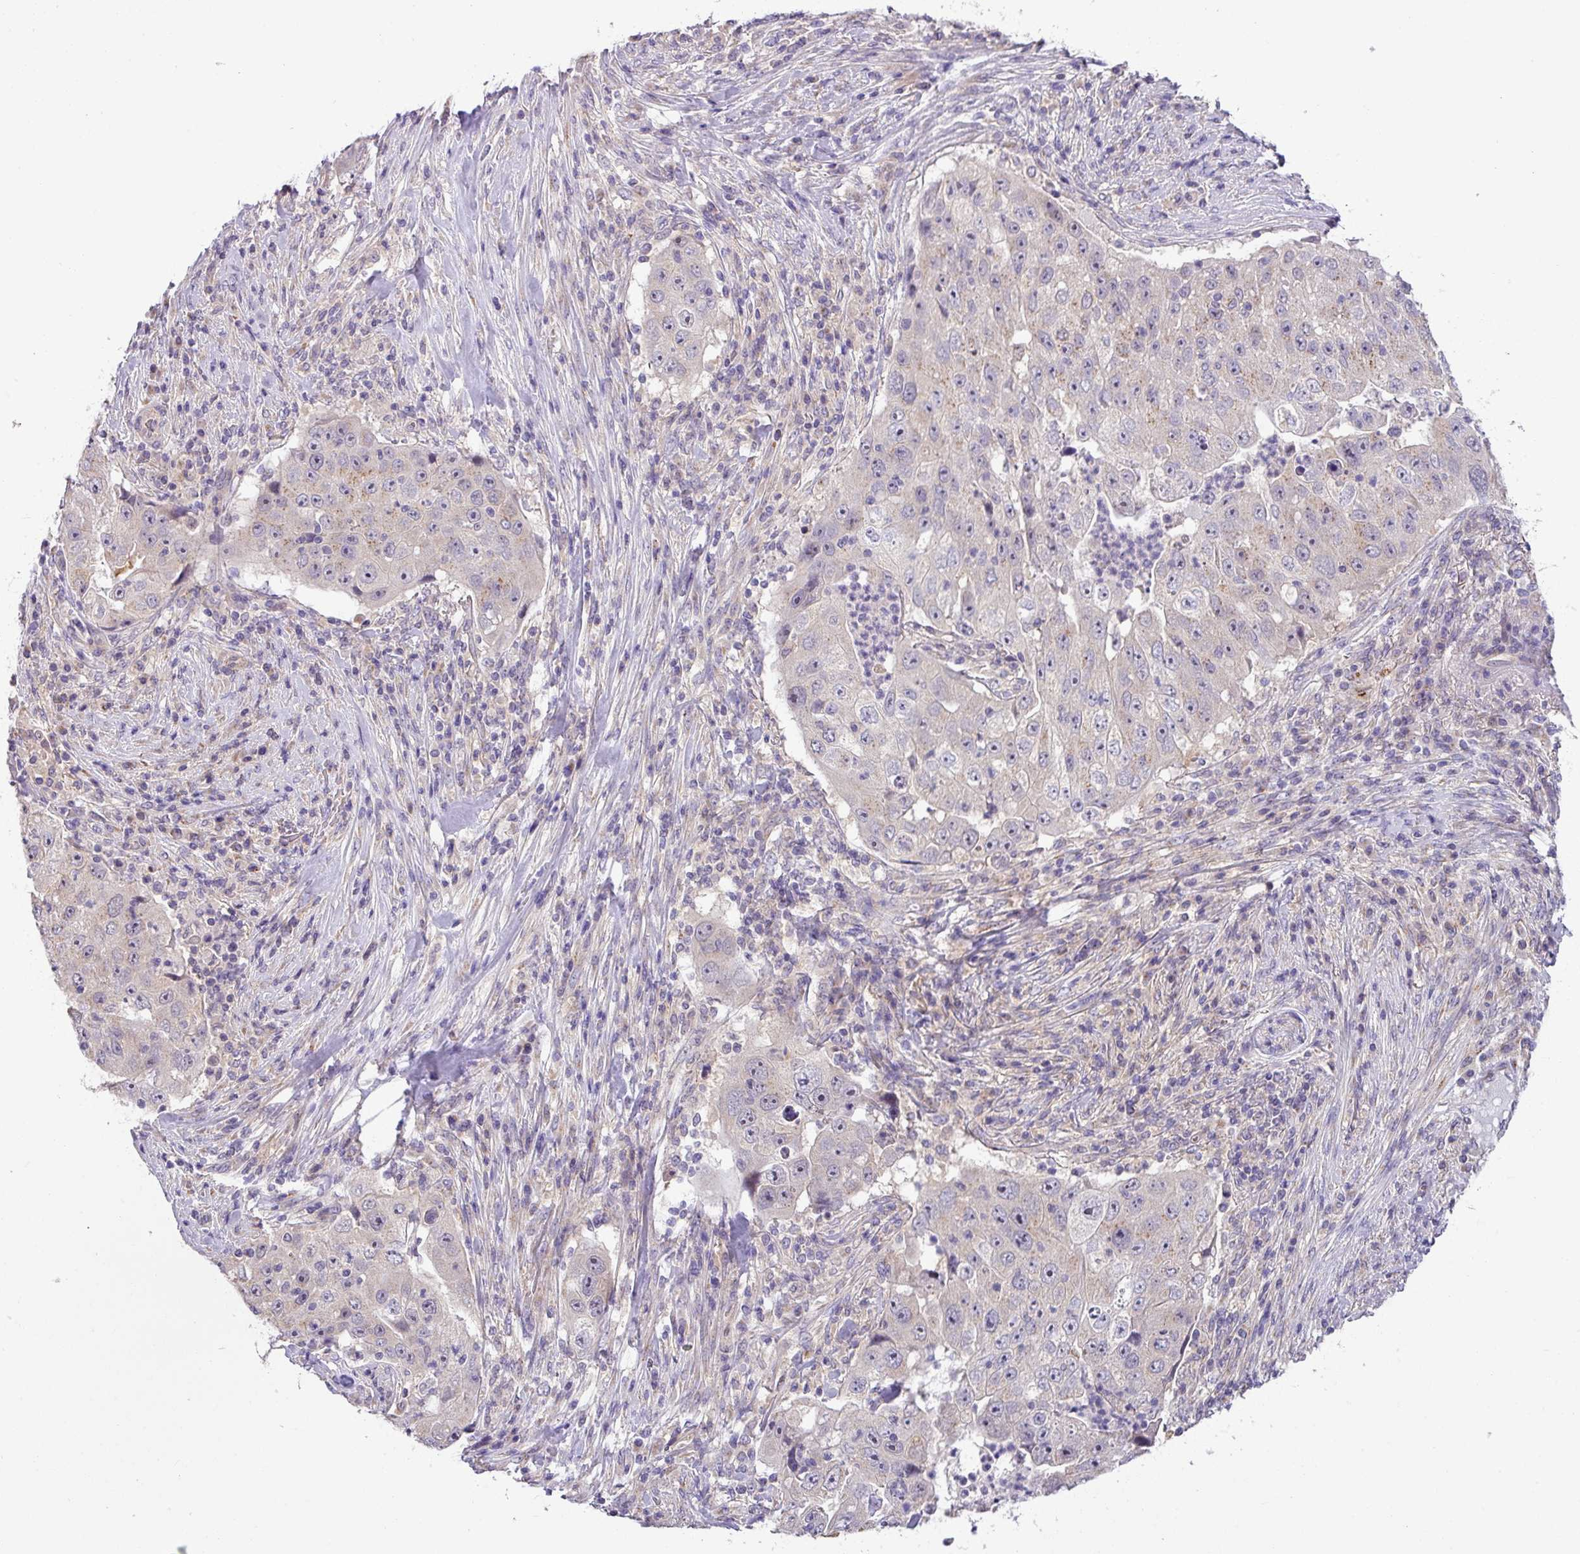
{"staining": {"intensity": "negative", "quantity": "none", "location": "none"}, "tissue": "lung cancer", "cell_type": "Tumor cells", "image_type": "cancer", "snomed": [{"axis": "morphology", "description": "Squamous cell carcinoma, NOS"}, {"axis": "topography", "description": "Lung"}], "caption": "Human lung cancer stained for a protein using immunohistochemistry (IHC) reveals no expression in tumor cells.", "gene": "GALNT12", "patient": {"sex": "male", "age": 64}}